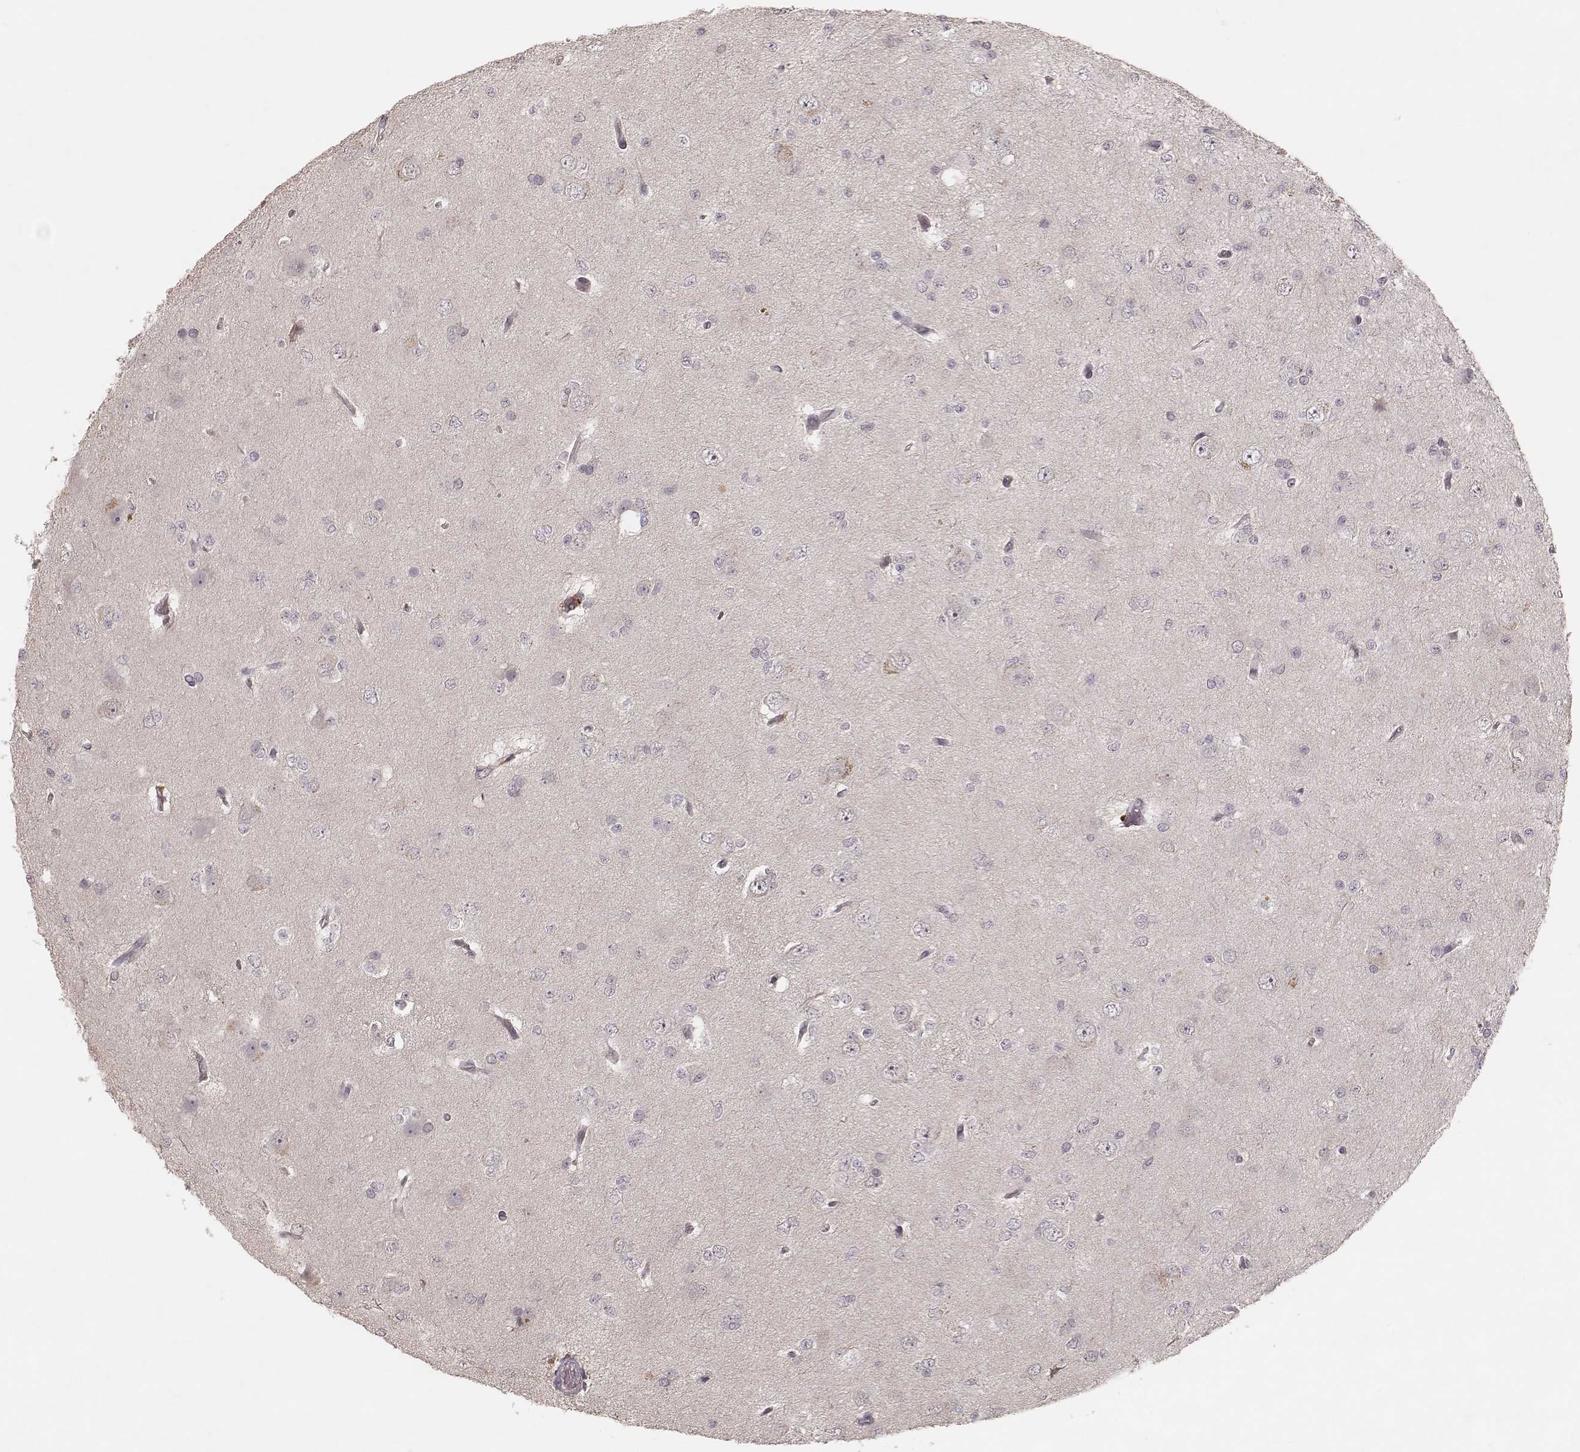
{"staining": {"intensity": "negative", "quantity": "none", "location": "none"}, "tissue": "glioma", "cell_type": "Tumor cells", "image_type": "cancer", "snomed": [{"axis": "morphology", "description": "Glioma, malignant, Low grade"}, {"axis": "topography", "description": "Brain"}], "caption": "Tumor cells are negative for brown protein staining in malignant glioma (low-grade).", "gene": "FAM13B", "patient": {"sex": "male", "age": 27}}